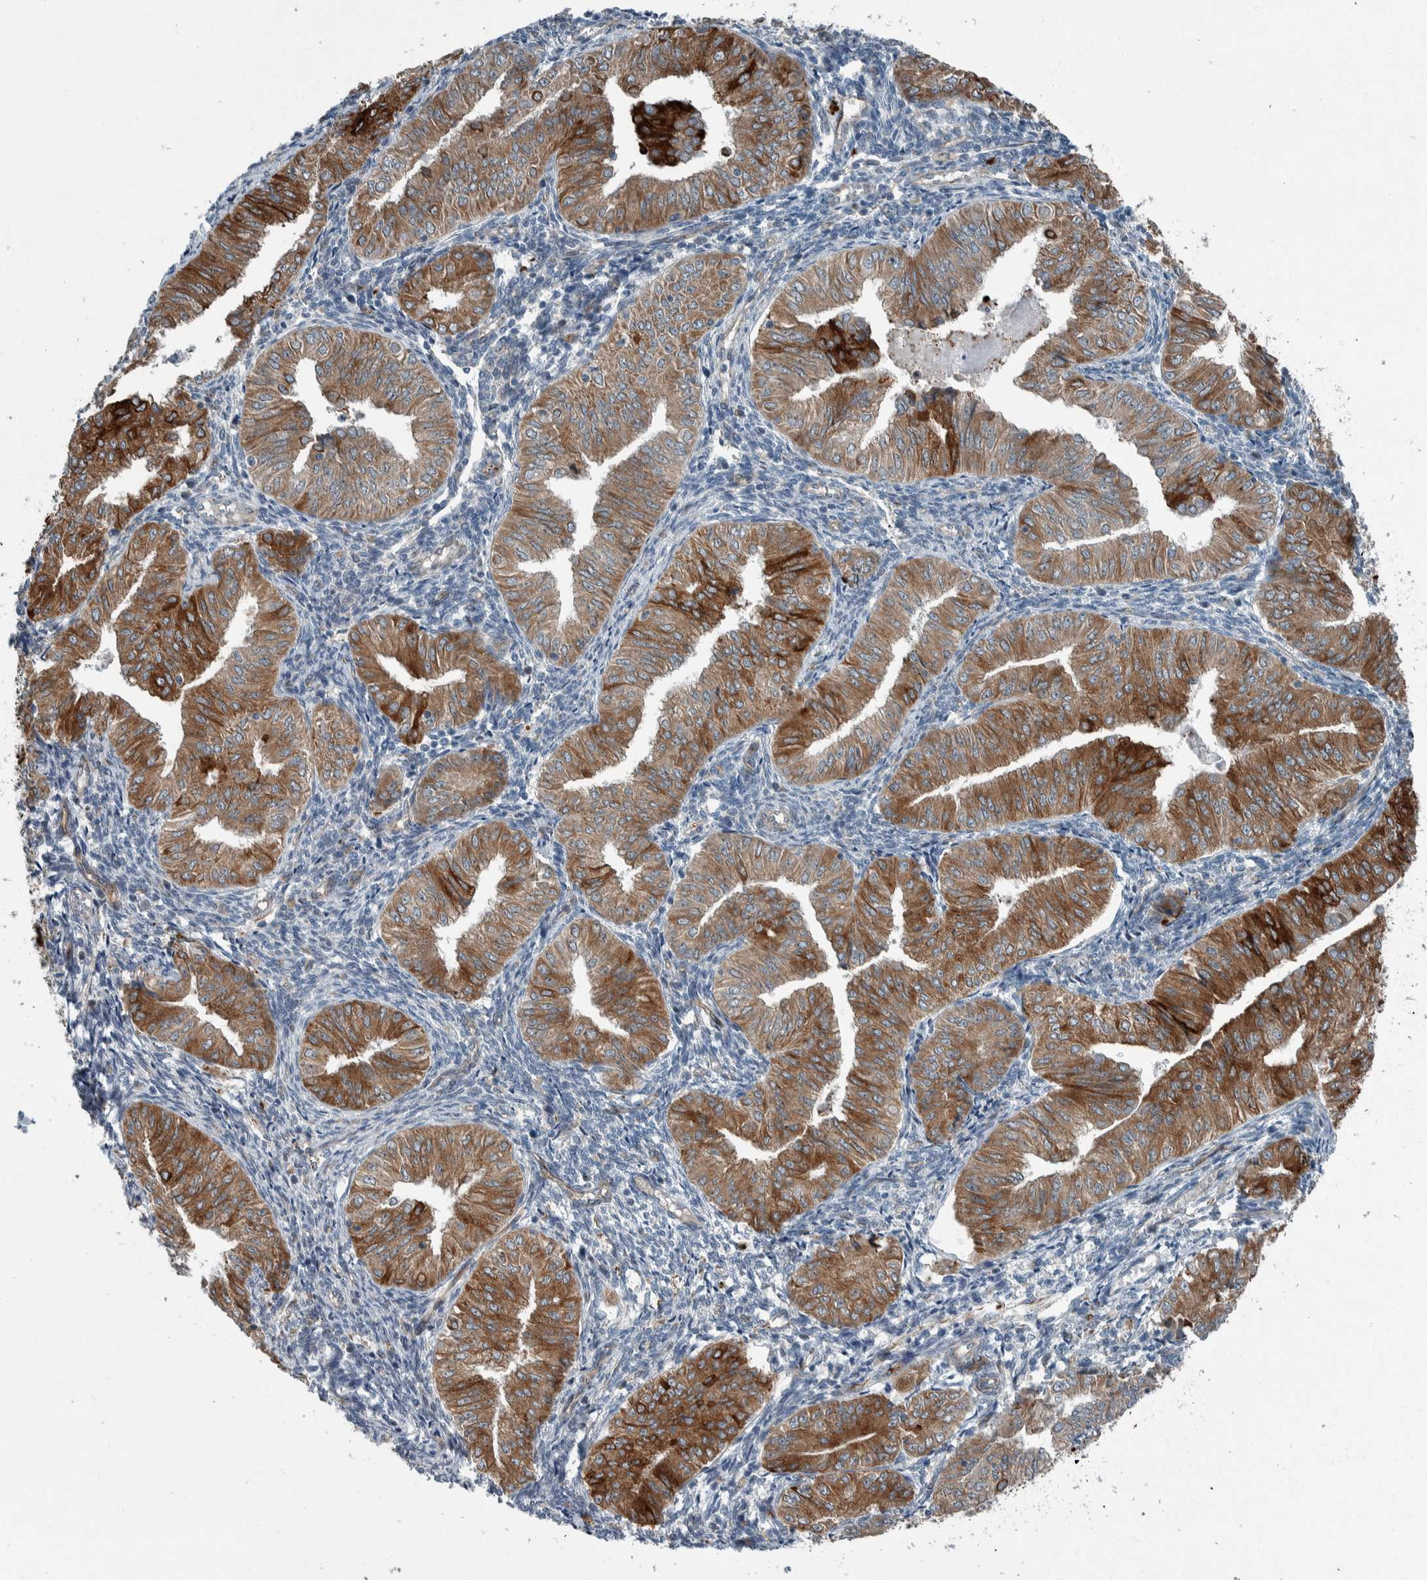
{"staining": {"intensity": "strong", "quantity": ">75%", "location": "cytoplasmic/membranous"}, "tissue": "endometrial cancer", "cell_type": "Tumor cells", "image_type": "cancer", "snomed": [{"axis": "morphology", "description": "Normal tissue, NOS"}, {"axis": "morphology", "description": "Adenocarcinoma, NOS"}, {"axis": "topography", "description": "Endometrium"}], "caption": "Protein analysis of adenocarcinoma (endometrial) tissue shows strong cytoplasmic/membranous expression in about >75% of tumor cells.", "gene": "USP25", "patient": {"sex": "female", "age": 53}}